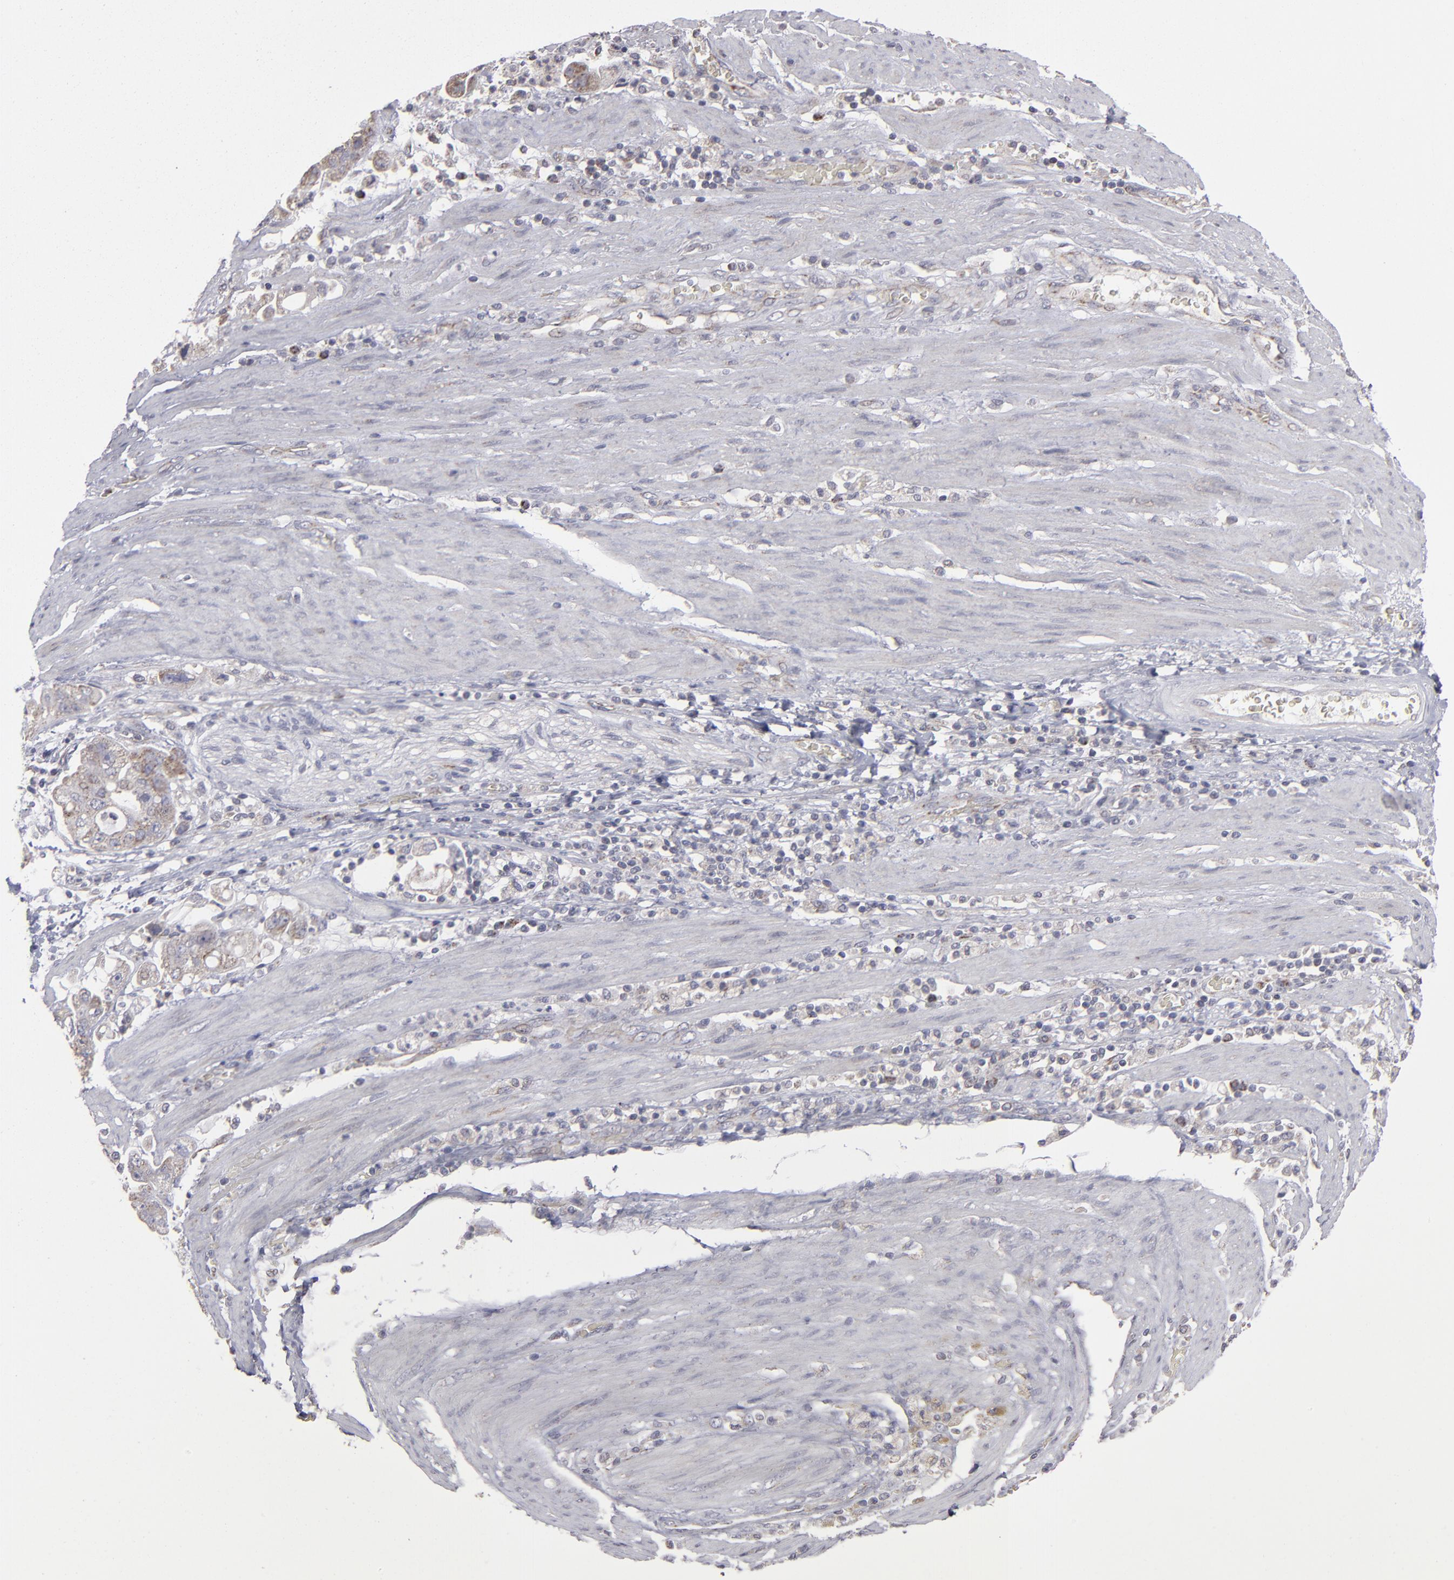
{"staining": {"intensity": "weak", "quantity": "25%-75%", "location": "cytoplasmic/membranous"}, "tissue": "stomach cancer", "cell_type": "Tumor cells", "image_type": "cancer", "snomed": [{"axis": "morphology", "description": "Adenocarcinoma, NOS"}, {"axis": "topography", "description": "Stomach"}], "caption": "This image displays IHC staining of stomach cancer (adenocarcinoma), with low weak cytoplasmic/membranous staining in about 25%-75% of tumor cells.", "gene": "MYOM2", "patient": {"sex": "male", "age": 62}}